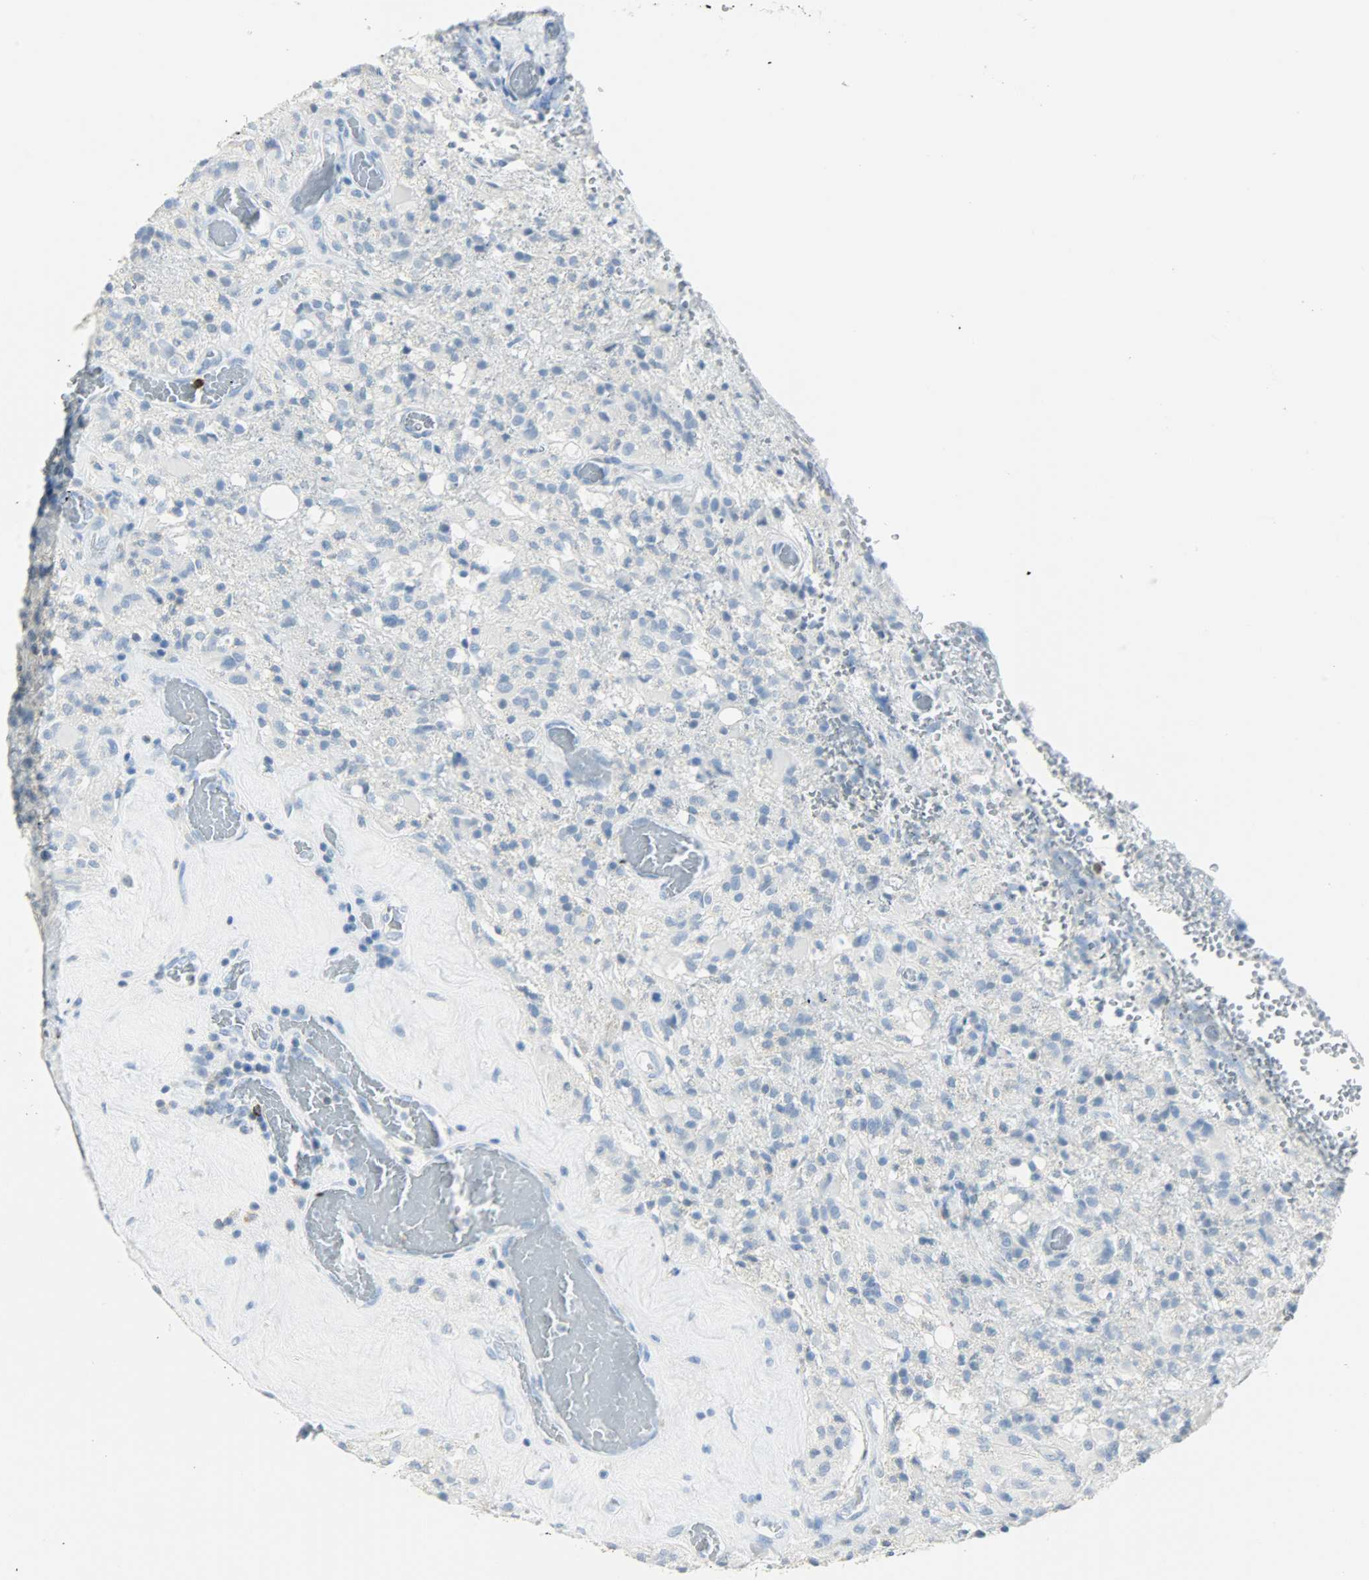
{"staining": {"intensity": "negative", "quantity": "none", "location": "none"}, "tissue": "glioma", "cell_type": "Tumor cells", "image_type": "cancer", "snomed": [{"axis": "morphology", "description": "Normal tissue, NOS"}, {"axis": "morphology", "description": "Glioma, malignant, High grade"}, {"axis": "topography", "description": "Cerebral cortex"}], "caption": "This is a photomicrograph of immunohistochemistry (IHC) staining of glioma, which shows no positivity in tumor cells.", "gene": "PTPN6", "patient": {"sex": "male", "age": 56}}